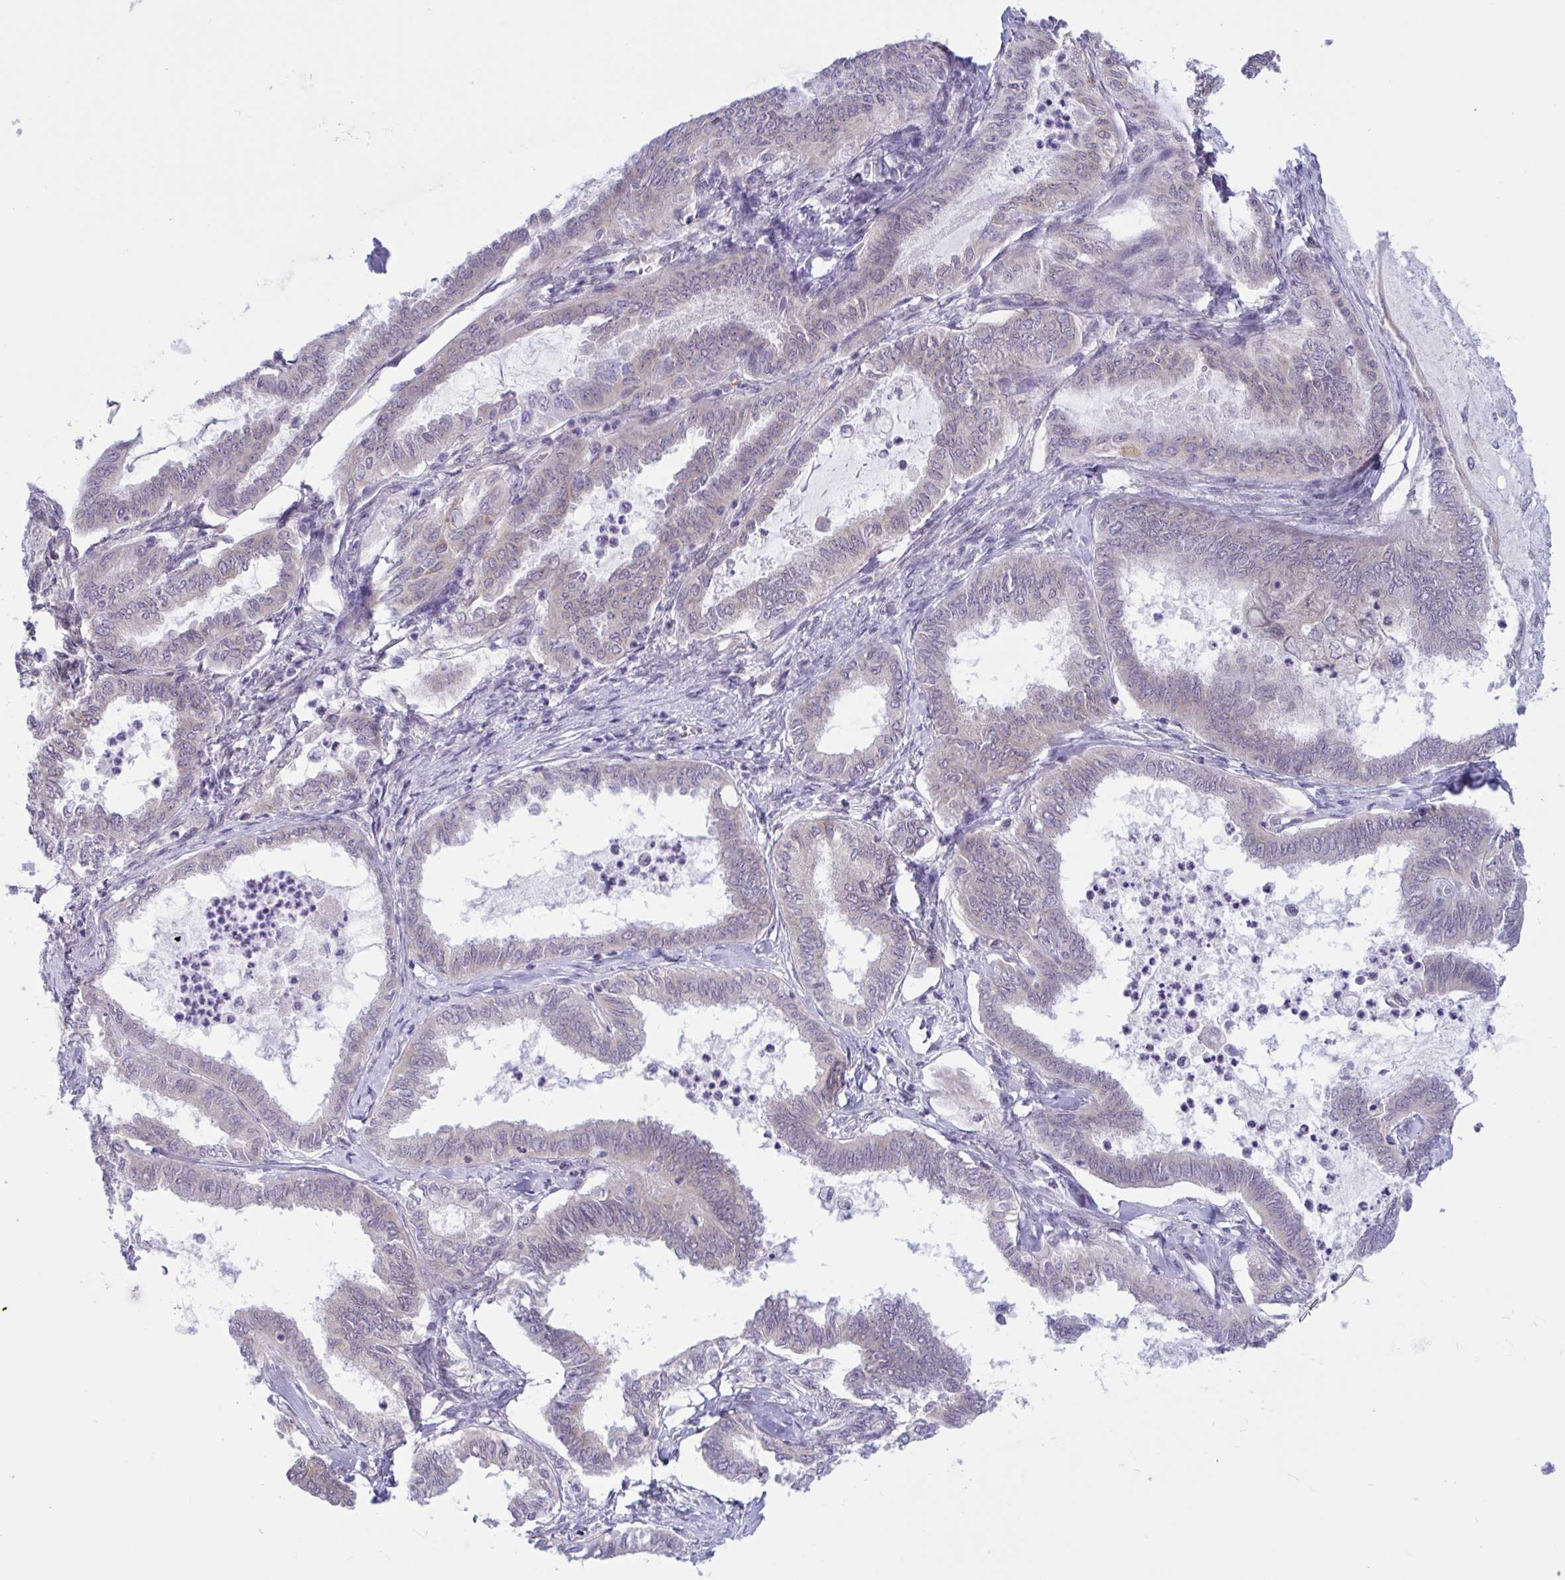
{"staining": {"intensity": "weak", "quantity": "<25%", "location": "cytoplasmic/membranous"}, "tissue": "ovarian cancer", "cell_type": "Tumor cells", "image_type": "cancer", "snomed": [{"axis": "morphology", "description": "Carcinoma, endometroid"}, {"axis": "topography", "description": "Ovary"}], "caption": "This is an immunohistochemistry (IHC) photomicrograph of human ovarian cancer (endometroid carcinoma). There is no positivity in tumor cells.", "gene": "CAMLG", "patient": {"sex": "female", "age": 70}}